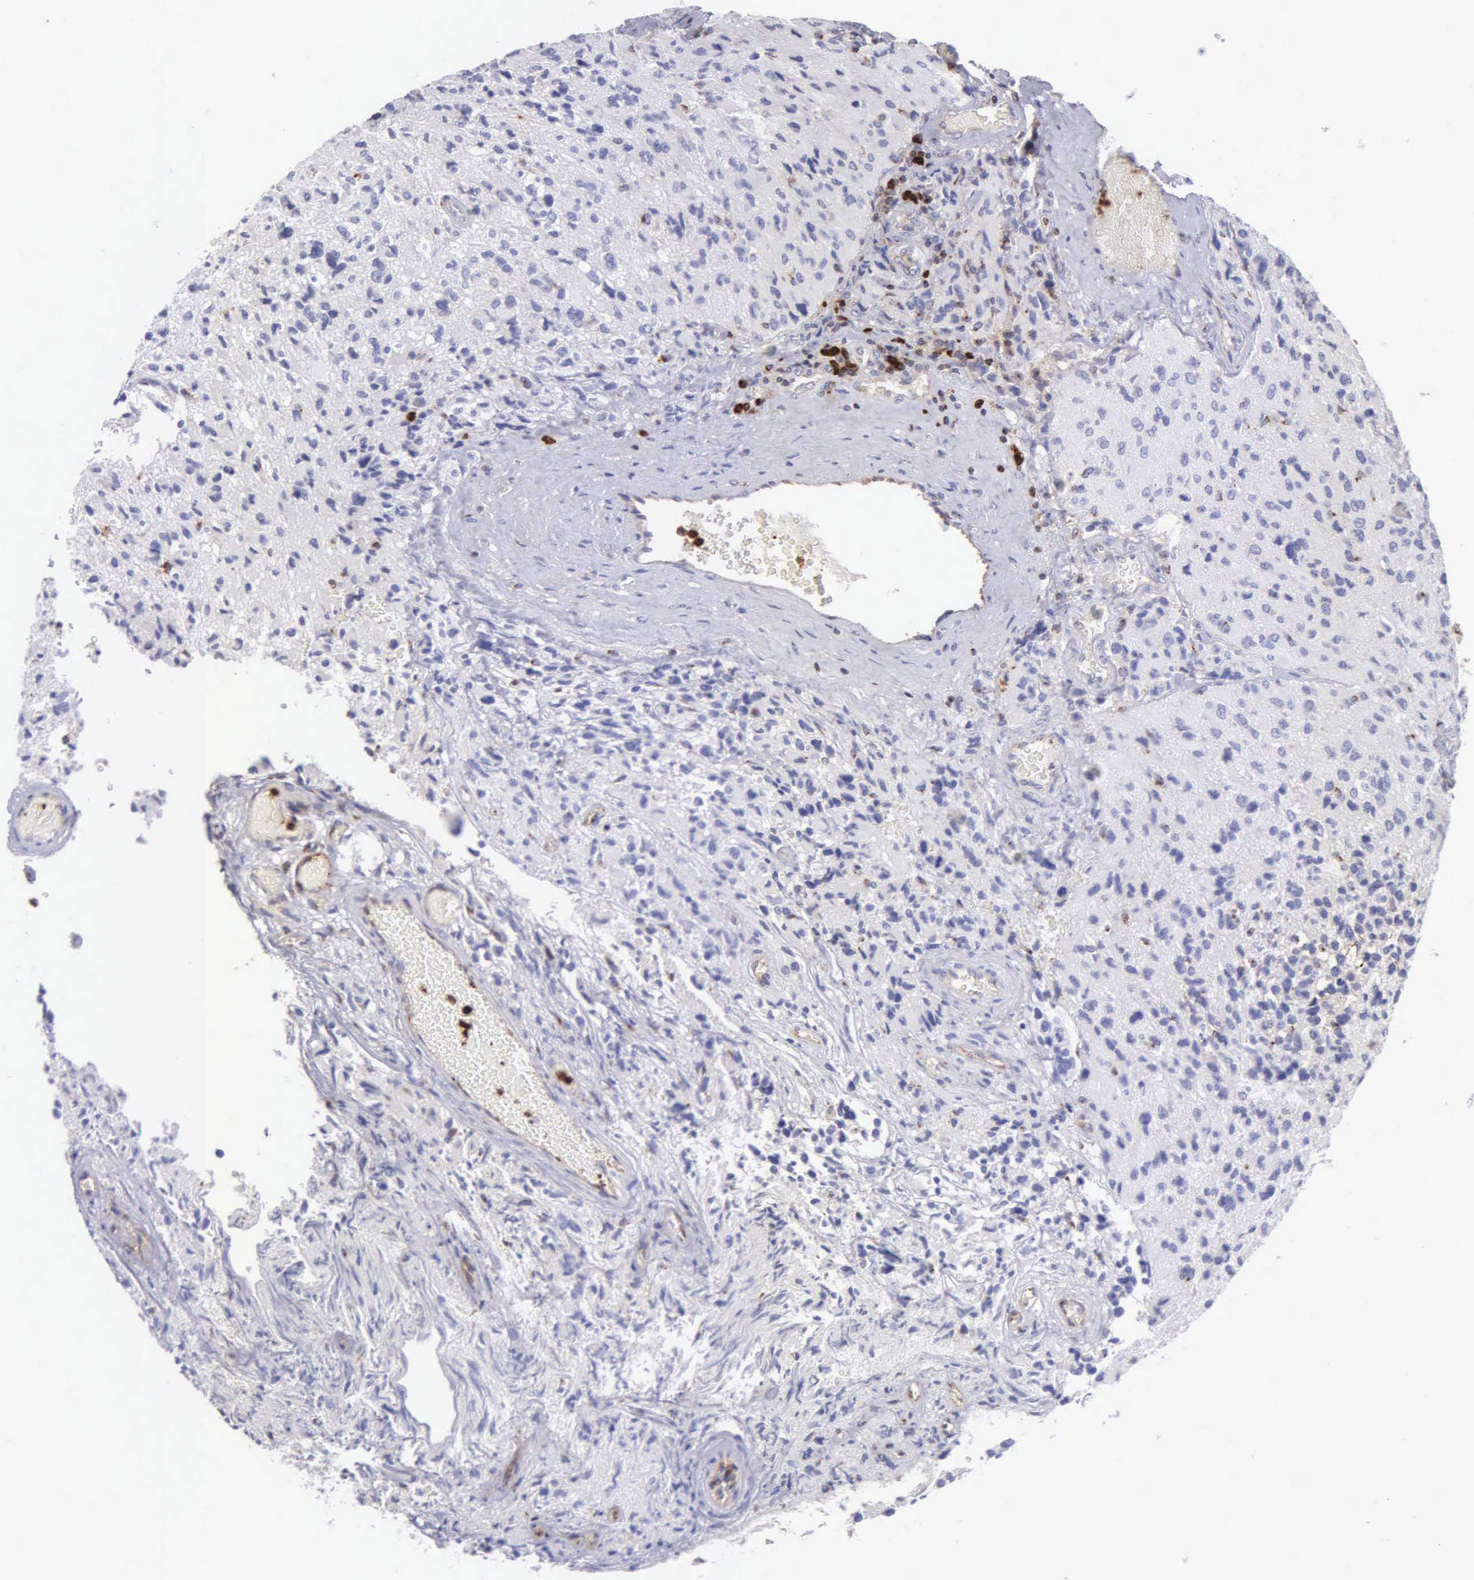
{"staining": {"intensity": "negative", "quantity": "none", "location": "none"}, "tissue": "glioma", "cell_type": "Tumor cells", "image_type": "cancer", "snomed": [{"axis": "morphology", "description": "Glioma, malignant, High grade"}, {"axis": "topography", "description": "Brain"}], "caption": "Image shows no significant protein positivity in tumor cells of glioma.", "gene": "SRGN", "patient": {"sex": "male", "age": 69}}